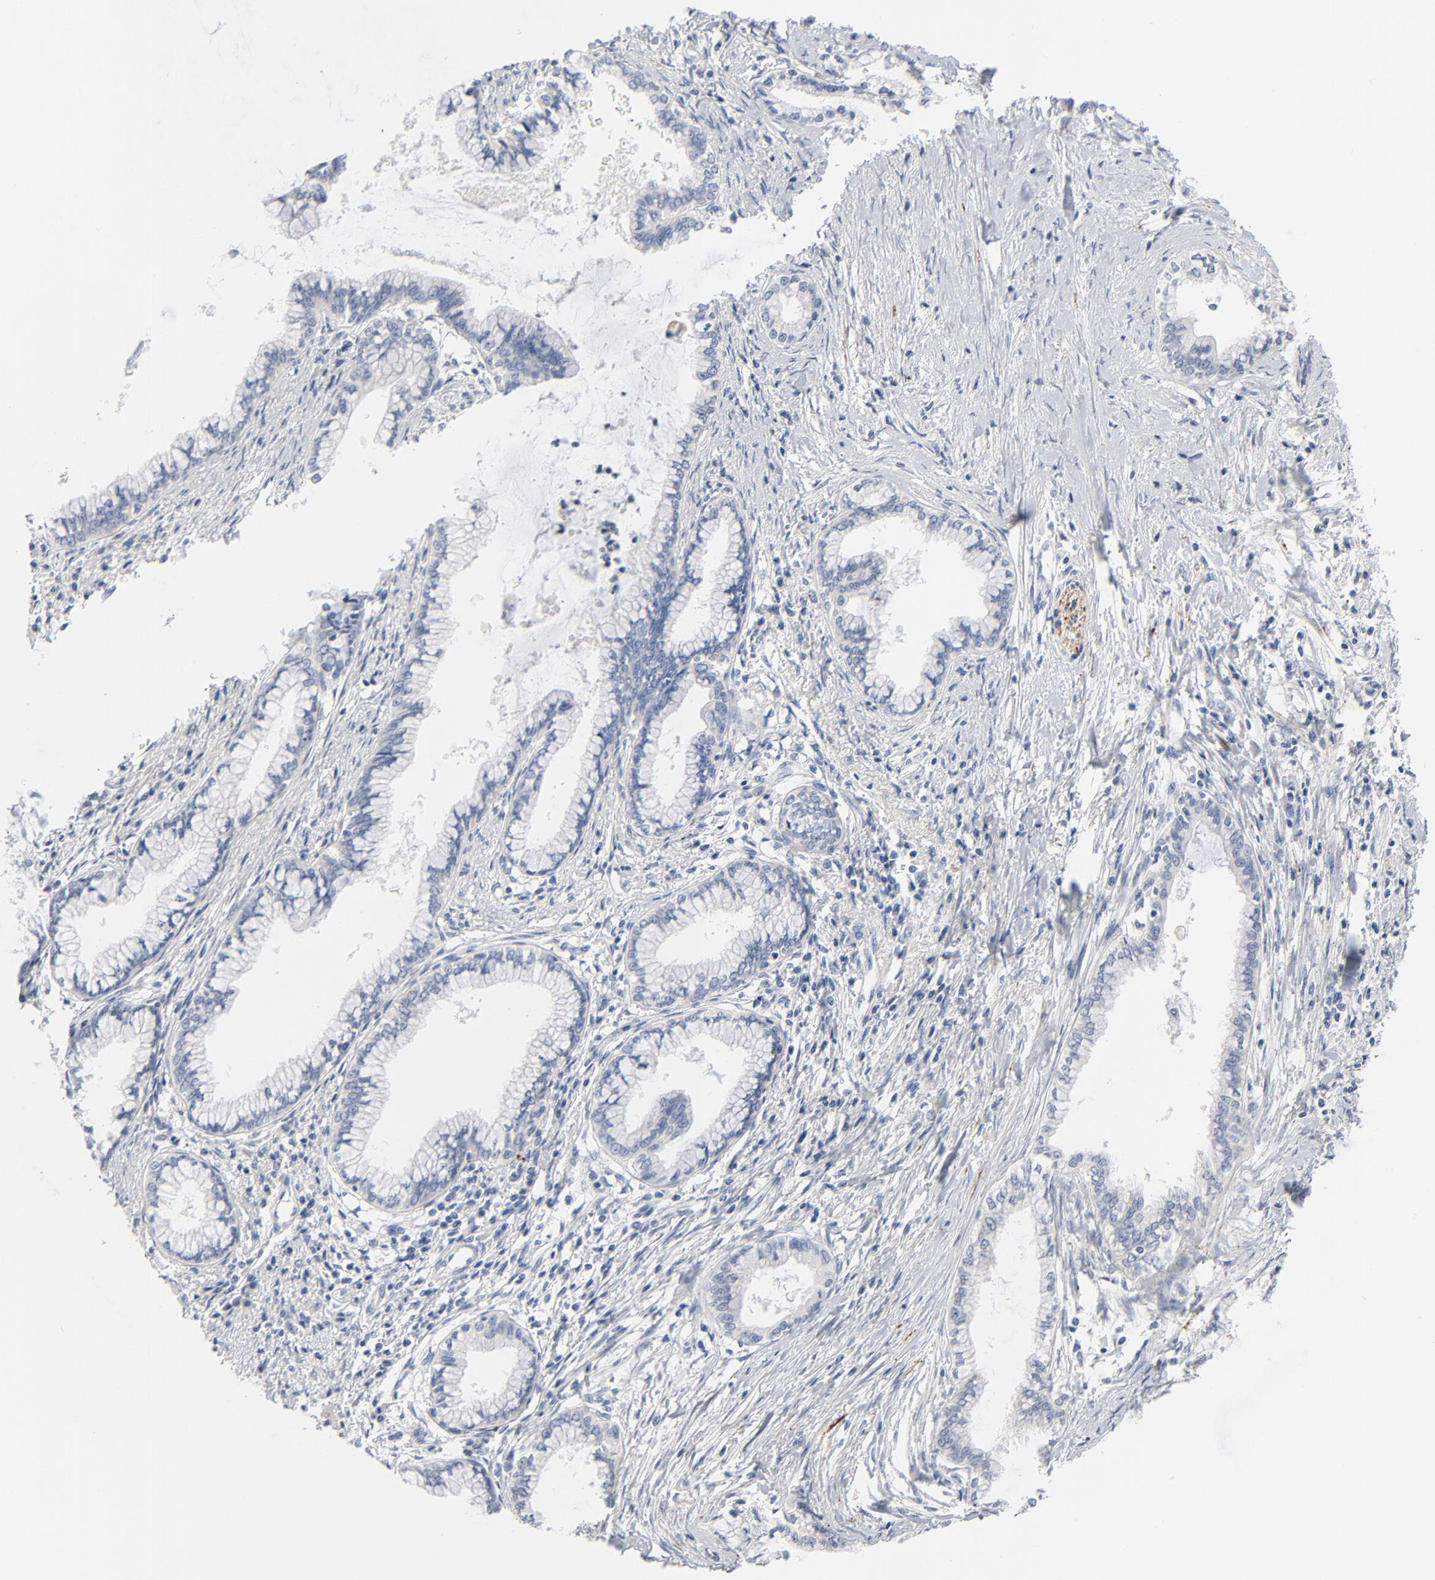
{"staining": {"intensity": "negative", "quantity": "none", "location": "none"}, "tissue": "pancreatic cancer", "cell_type": "Tumor cells", "image_type": "cancer", "snomed": [{"axis": "morphology", "description": "Adenocarcinoma, NOS"}, {"axis": "topography", "description": "Pancreas"}], "caption": "IHC photomicrograph of neoplastic tissue: pancreatic cancer (adenocarcinoma) stained with DAB reveals no significant protein staining in tumor cells.", "gene": "IFT43", "patient": {"sex": "female", "age": 64}}